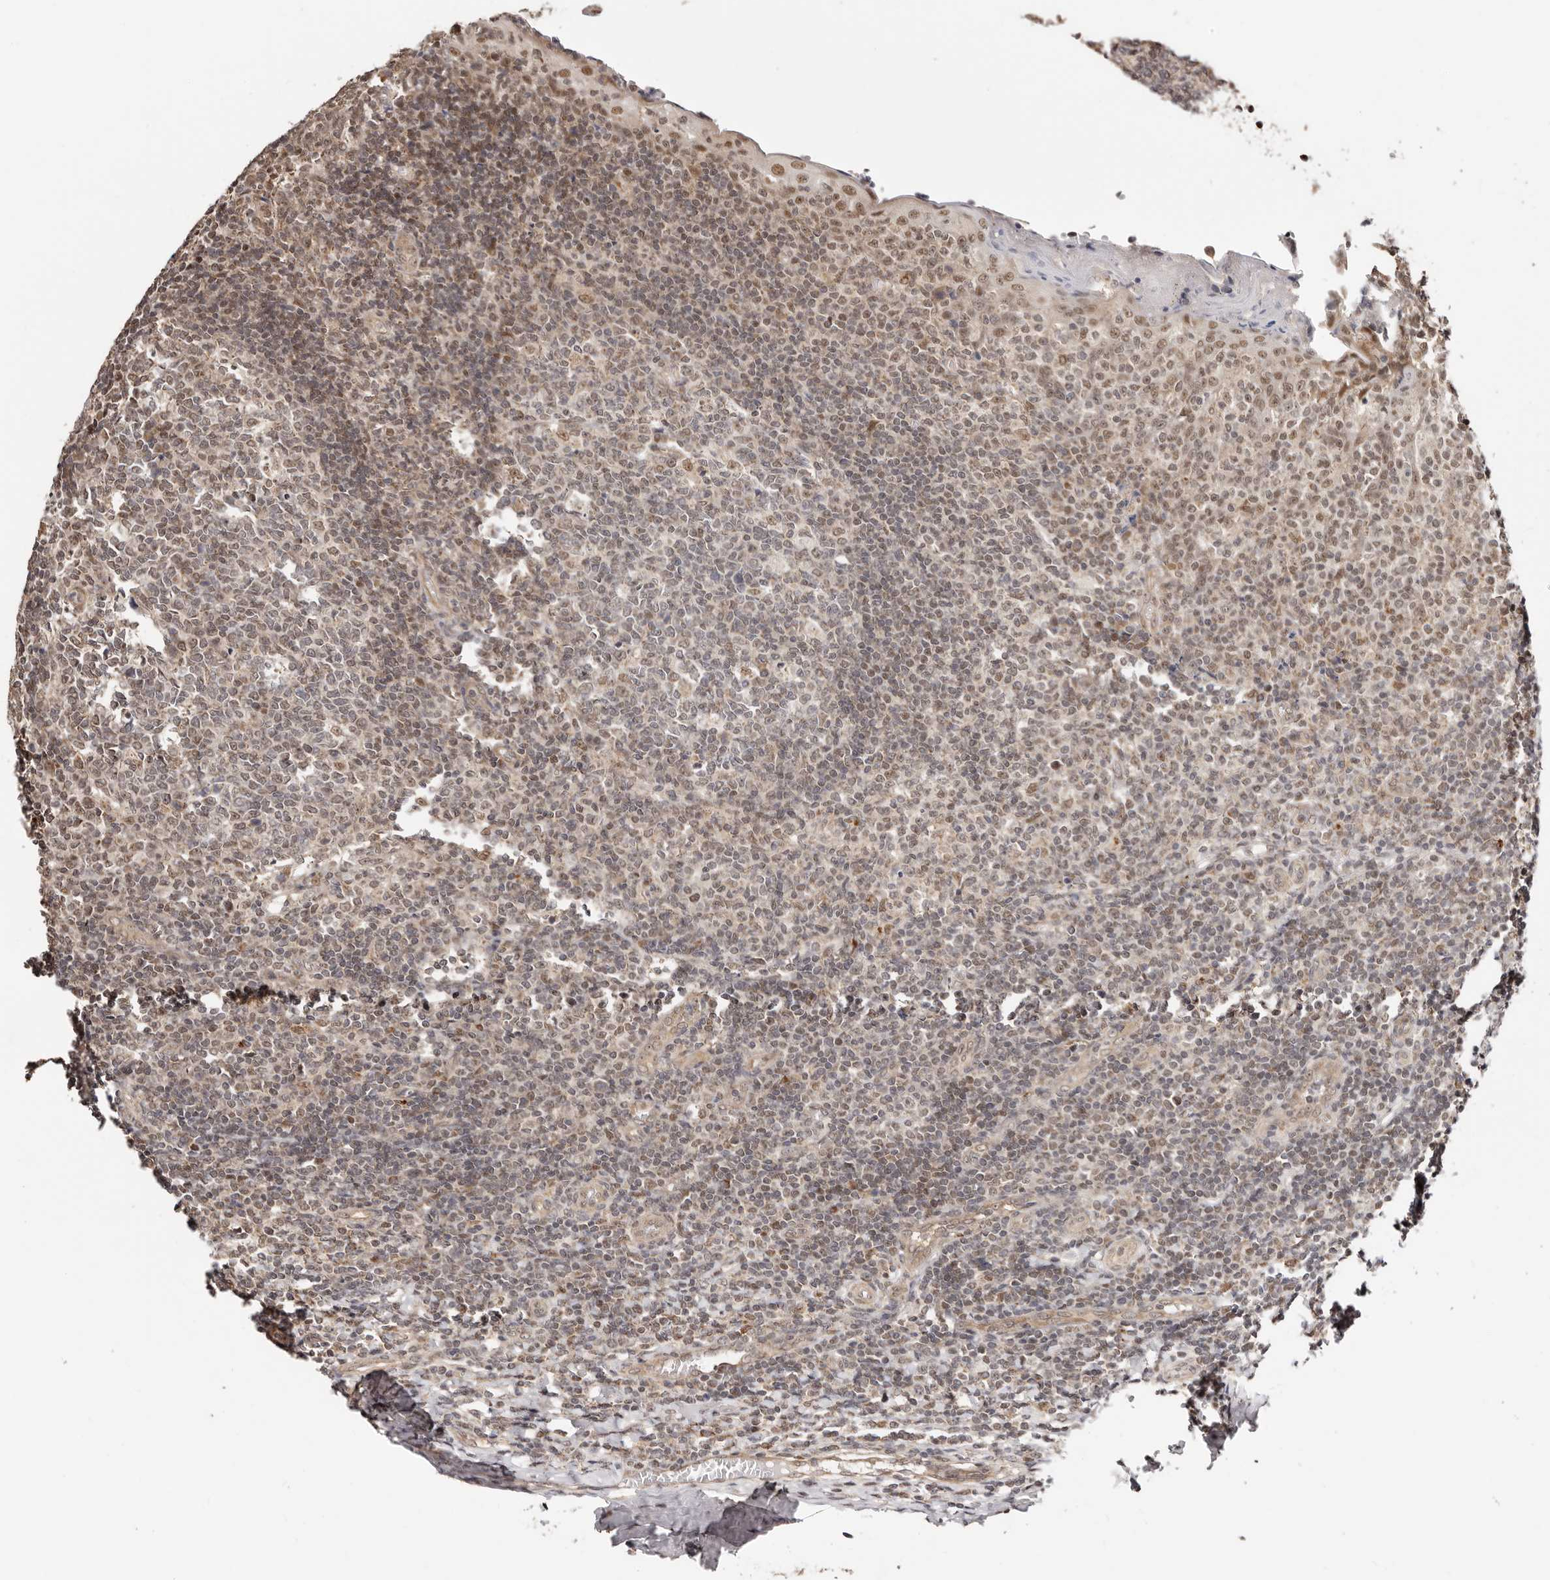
{"staining": {"intensity": "moderate", "quantity": "<25%", "location": "nuclear"}, "tissue": "tonsil", "cell_type": "Germinal center cells", "image_type": "normal", "snomed": [{"axis": "morphology", "description": "Normal tissue, NOS"}, {"axis": "topography", "description": "Tonsil"}], "caption": "Immunohistochemistry (IHC) photomicrograph of benign tonsil stained for a protein (brown), which reveals low levels of moderate nuclear staining in about <25% of germinal center cells.", "gene": "CTNNBL1", "patient": {"sex": "female", "age": 19}}